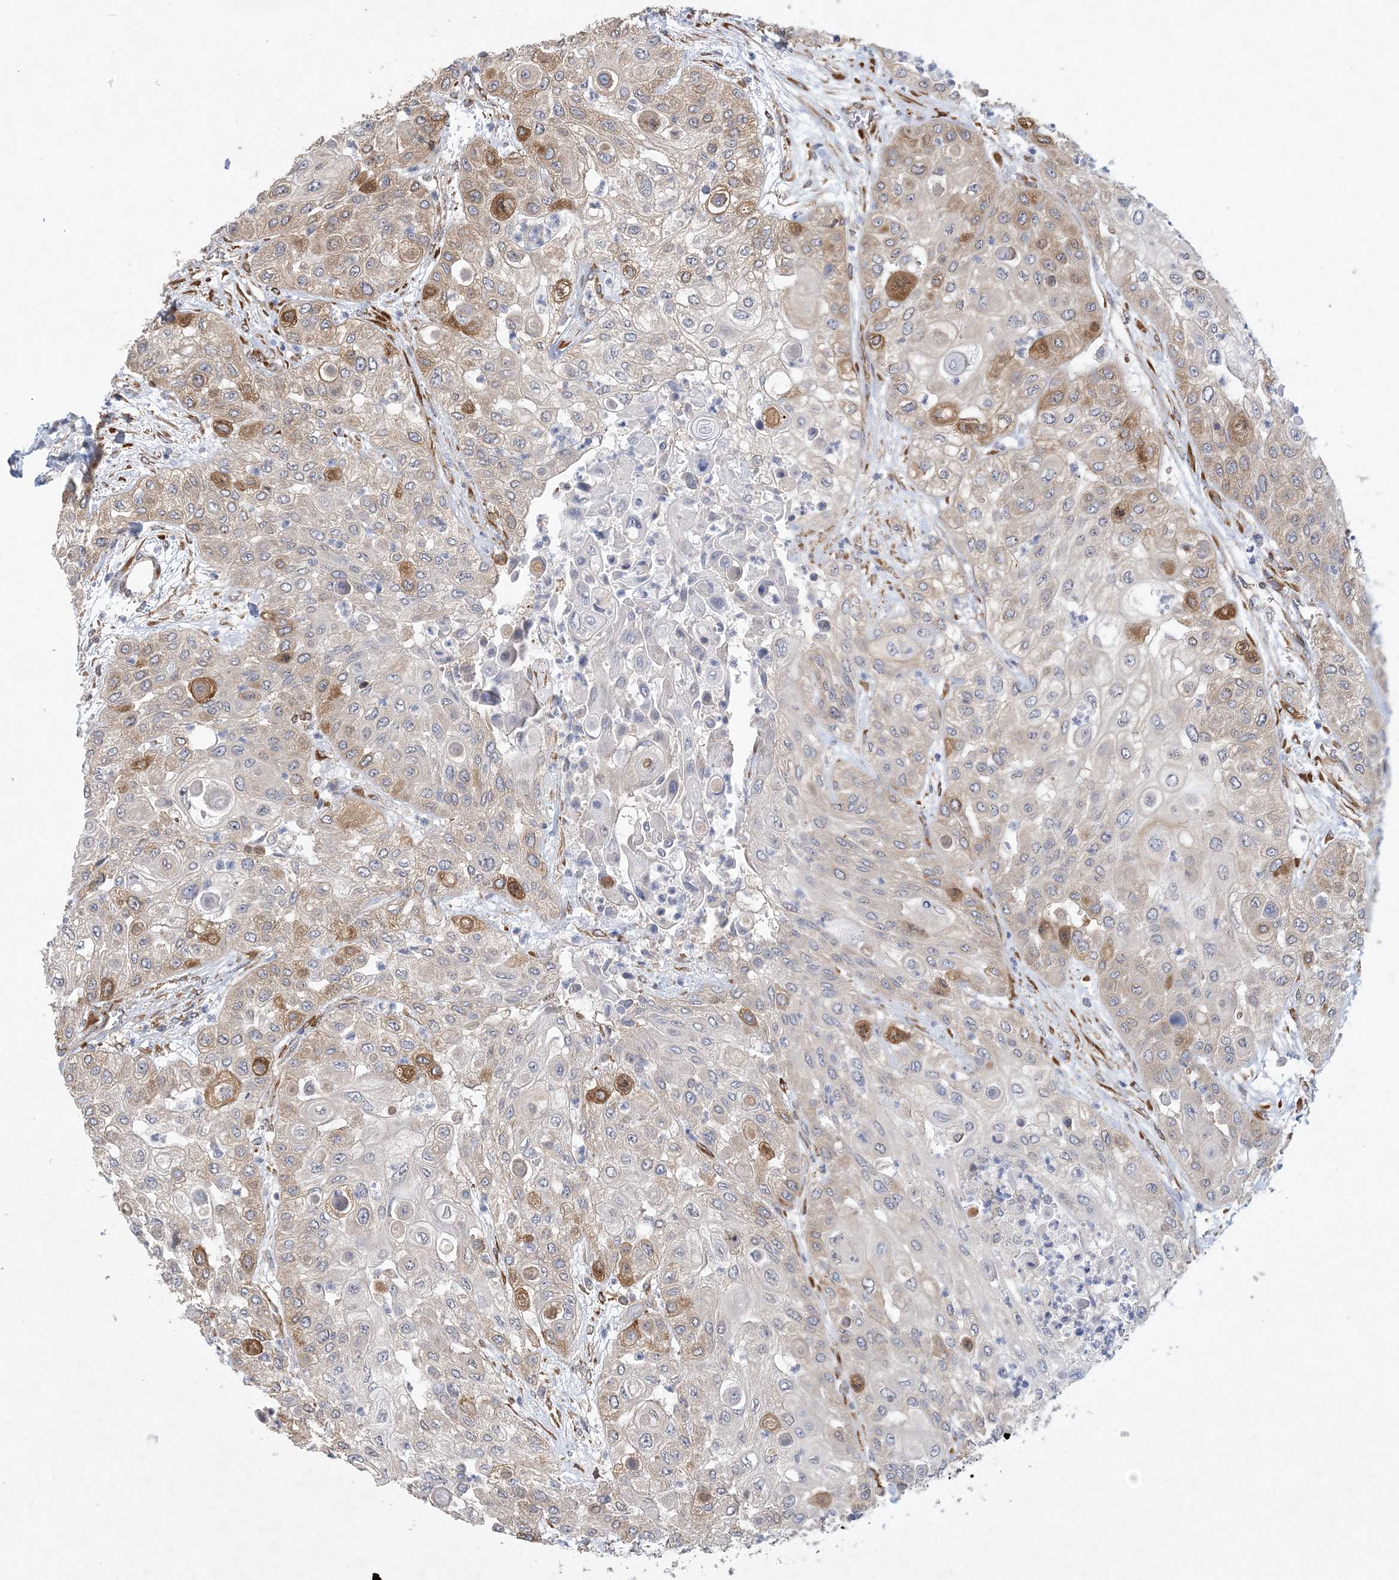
{"staining": {"intensity": "moderate", "quantity": "<25%", "location": "cytoplasmic/membranous"}, "tissue": "urothelial cancer", "cell_type": "Tumor cells", "image_type": "cancer", "snomed": [{"axis": "morphology", "description": "Urothelial carcinoma, High grade"}, {"axis": "topography", "description": "Urinary bladder"}], "caption": "Immunohistochemical staining of human urothelial cancer displays moderate cytoplasmic/membranous protein positivity in approximately <25% of tumor cells.", "gene": "MAP4K5", "patient": {"sex": "female", "age": 79}}